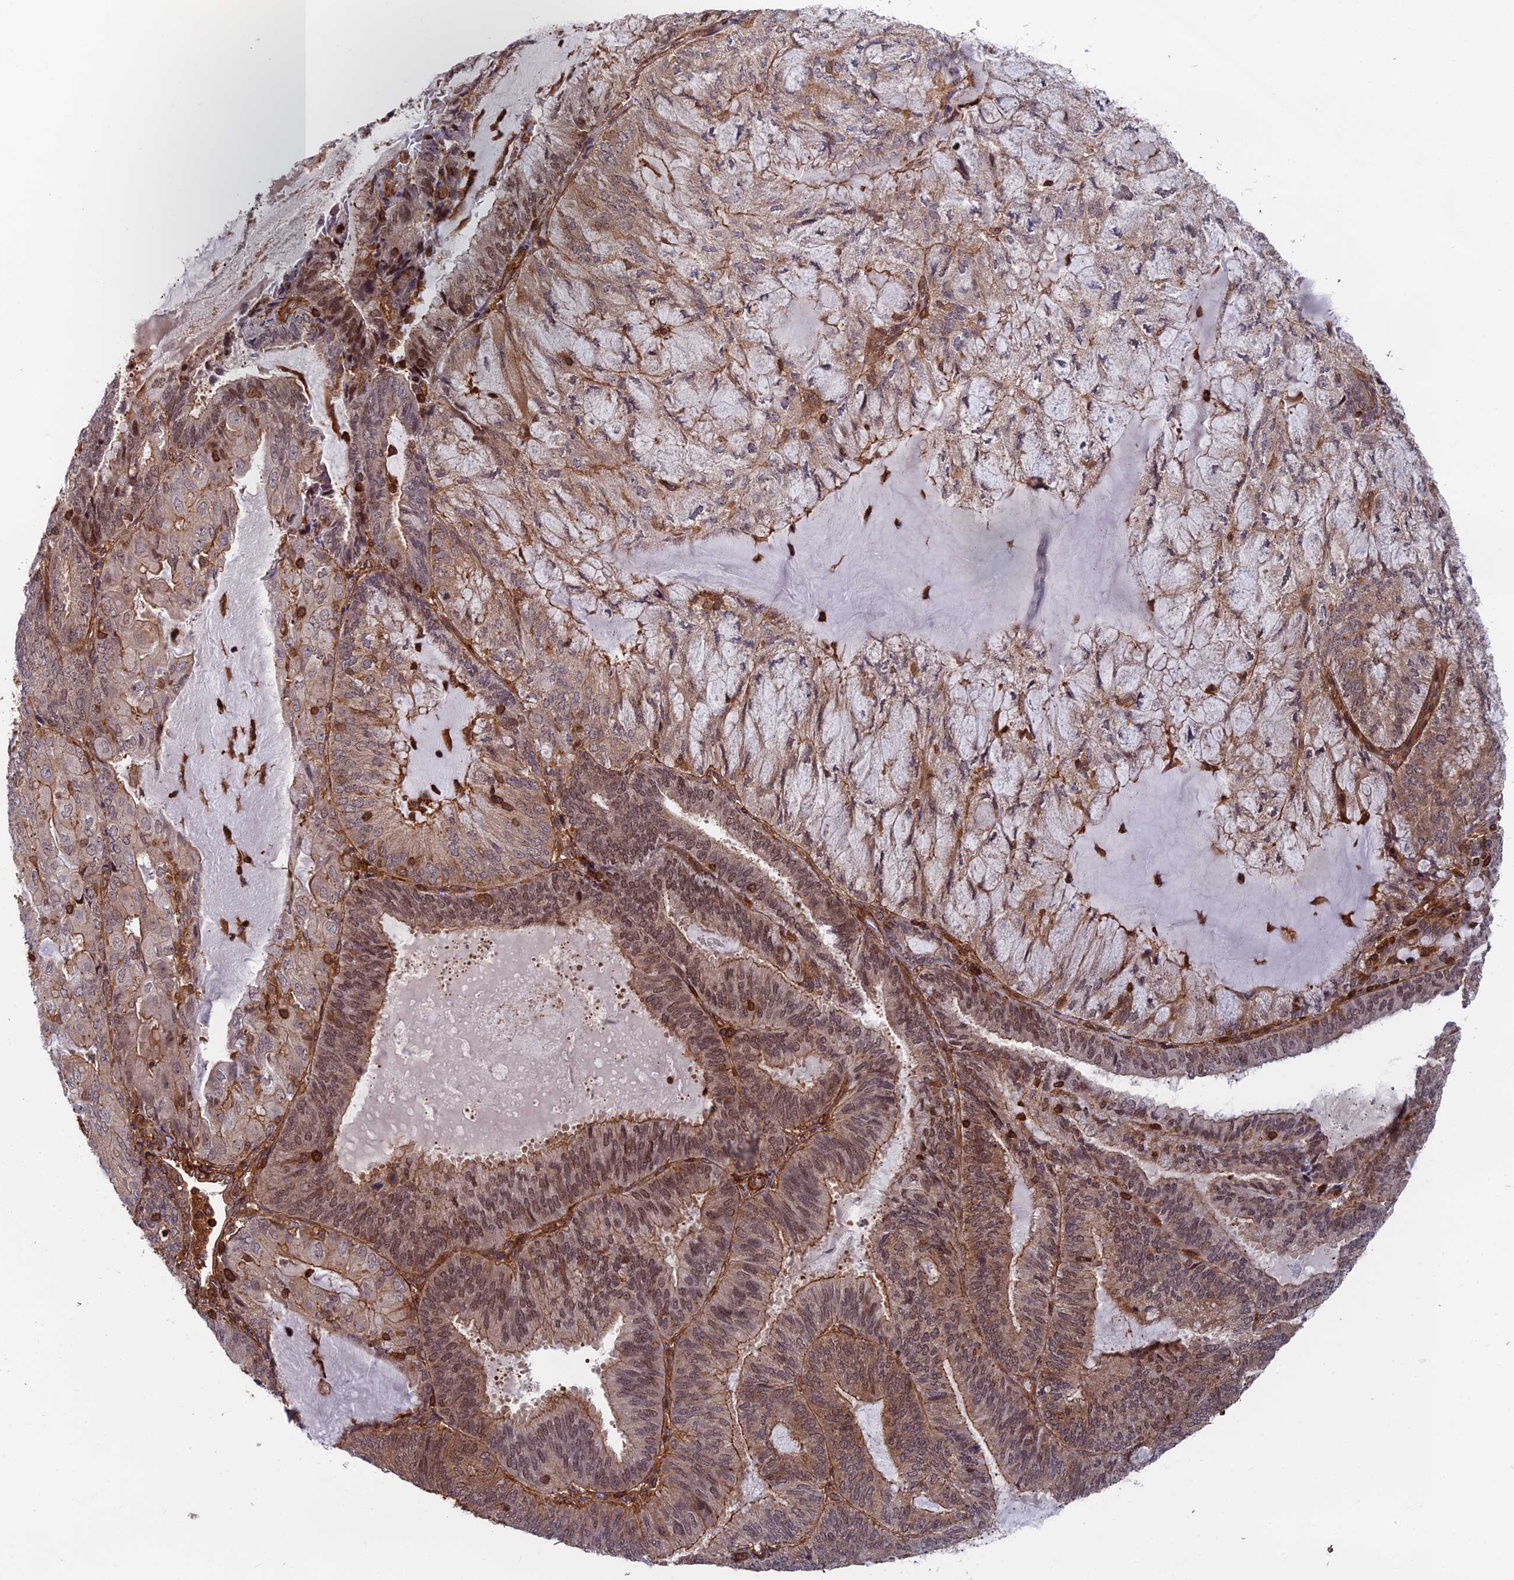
{"staining": {"intensity": "moderate", "quantity": "25%-75%", "location": "cytoplasmic/membranous,nuclear"}, "tissue": "endometrial cancer", "cell_type": "Tumor cells", "image_type": "cancer", "snomed": [{"axis": "morphology", "description": "Adenocarcinoma, NOS"}, {"axis": "topography", "description": "Endometrium"}], "caption": "Protein expression analysis of human endometrial adenocarcinoma reveals moderate cytoplasmic/membranous and nuclear positivity in approximately 25%-75% of tumor cells.", "gene": "OSBPL1A", "patient": {"sex": "female", "age": 81}}